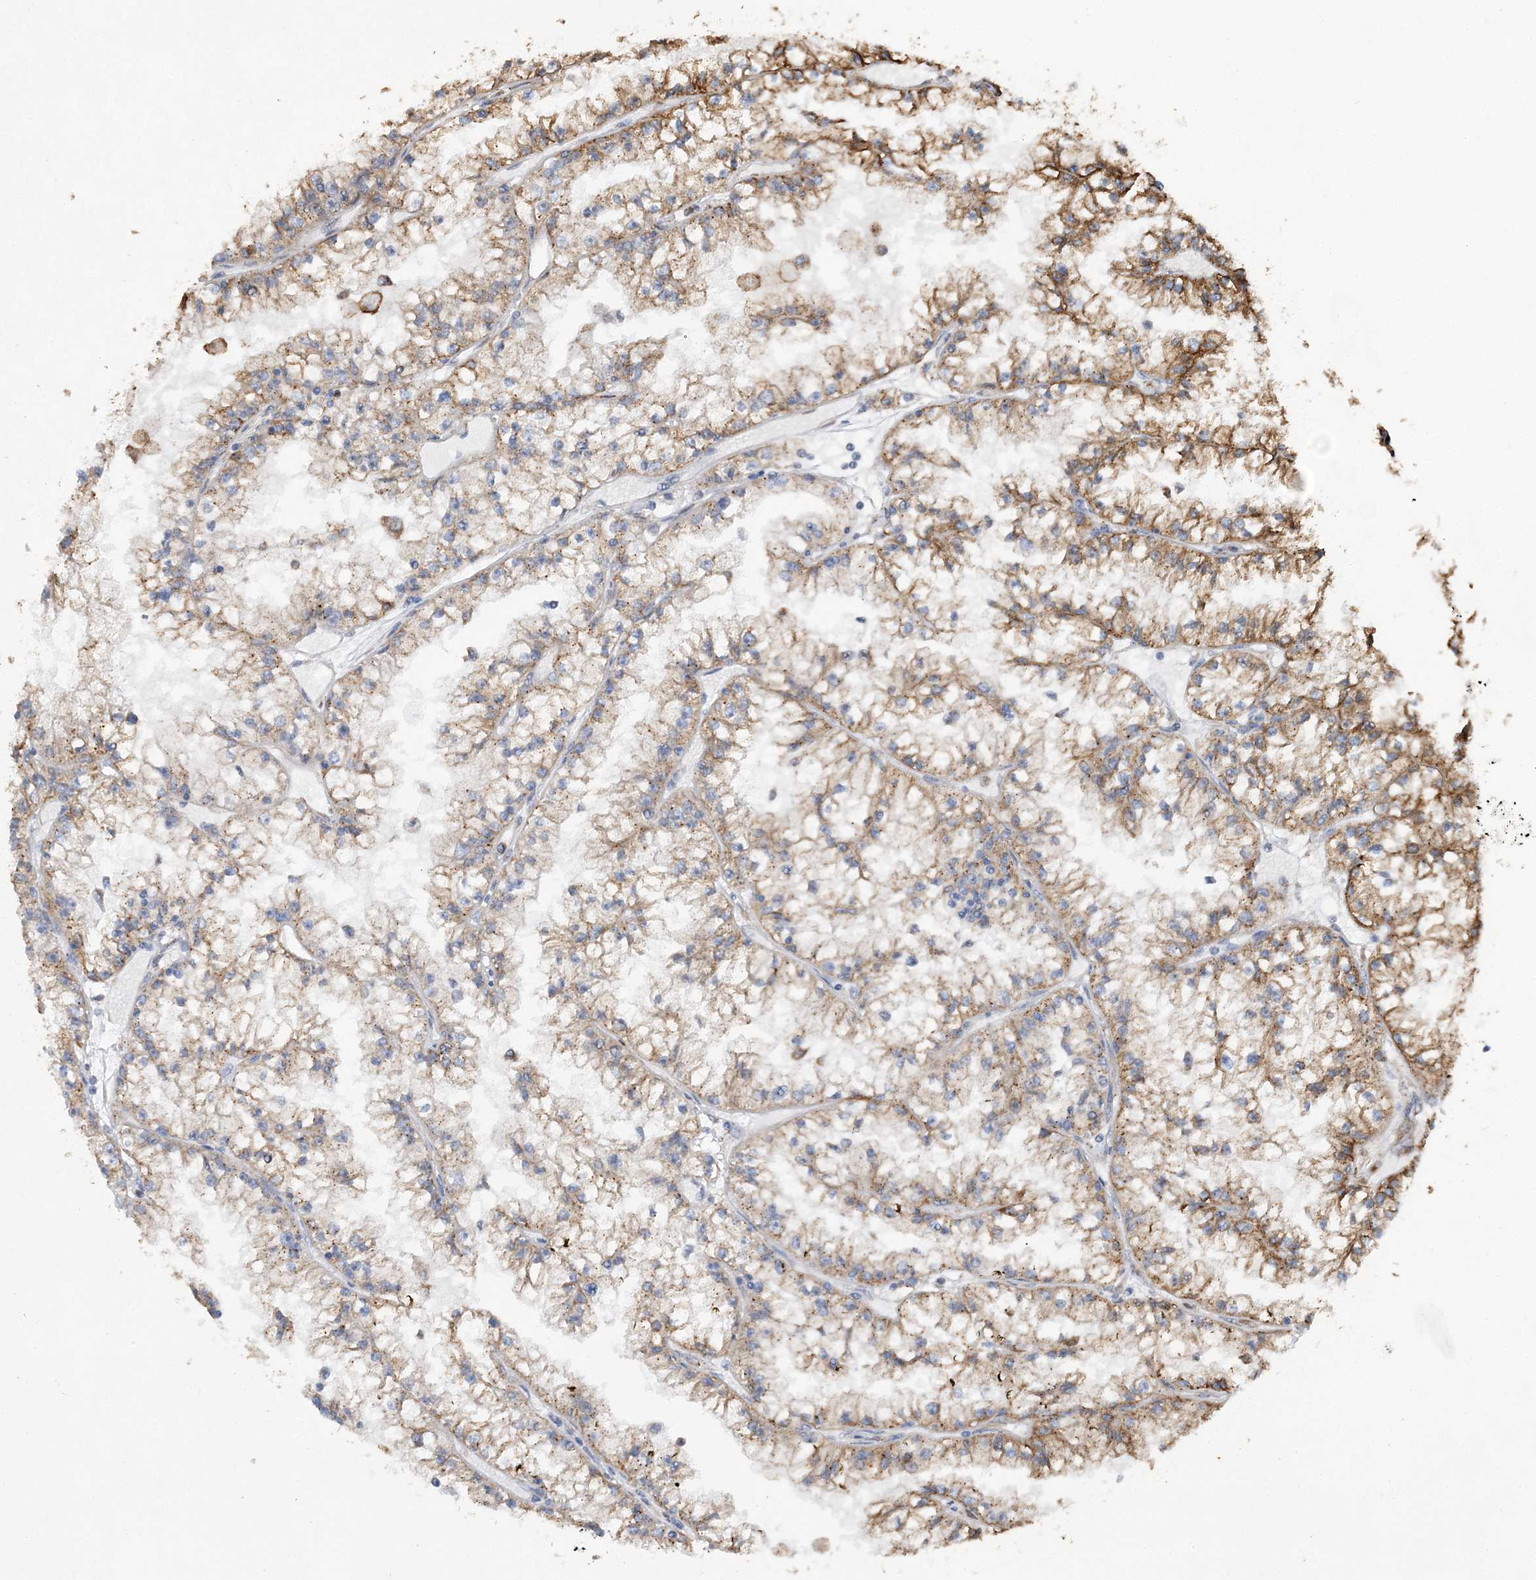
{"staining": {"intensity": "moderate", "quantity": "25%-75%", "location": "cytoplasmic/membranous"}, "tissue": "renal cancer", "cell_type": "Tumor cells", "image_type": "cancer", "snomed": [{"axis": "morphology", "description": "Adenocarcinoma, NOS"}, {"axis": "topography", "description": "Kidney"}], "caption": "Renal cancer (adenocarcinoma) was stained to show a protein in brown. There is medium levels of moderate cytoplasmic/membranous staining in approximately 25%-75% of tumor cells.", "gene": "WDR12", "patient": {"sex": "male", "age": 56}}